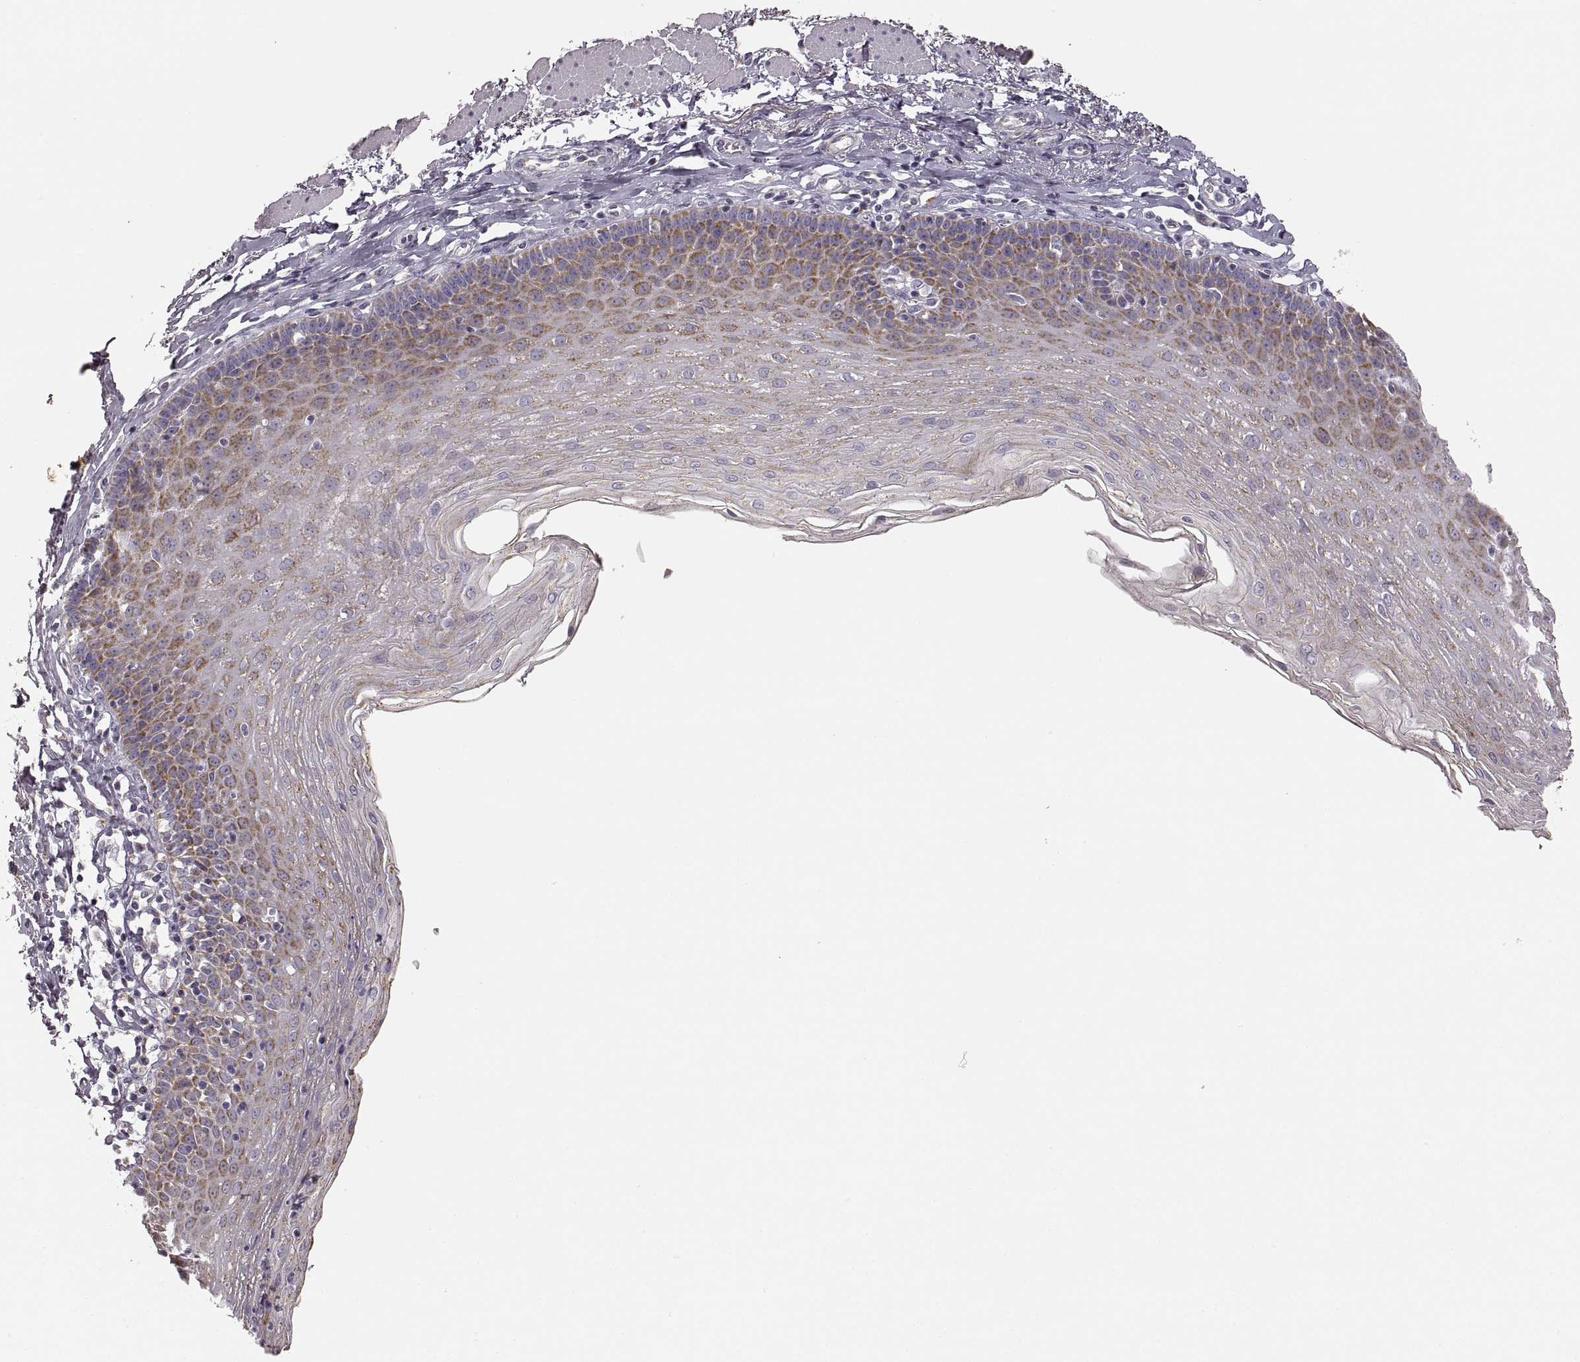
{"staining": {"intensity": "moderate", "quantity": "25%-75%", "location": "cytoplasmic/membranous"}, "tissue": "esophagus", "cell_type": "Squamous epithelial cells", "image_type": "normal", "snomed": [{"axis": "morphology", "description": "Normal tissue, NOS"}, {"axis": "topography", "description": "Esophagus"}], "caption": "A photomicrograph showing moderate cytoplasmic/membranous staining in about 25%-75% of squamous epithelial cells in unremarkable esophagus, as visualized by brown immunohistochemical staining.", "gene": "RDH13", "patient": {"sex": "female", "age": 81}}